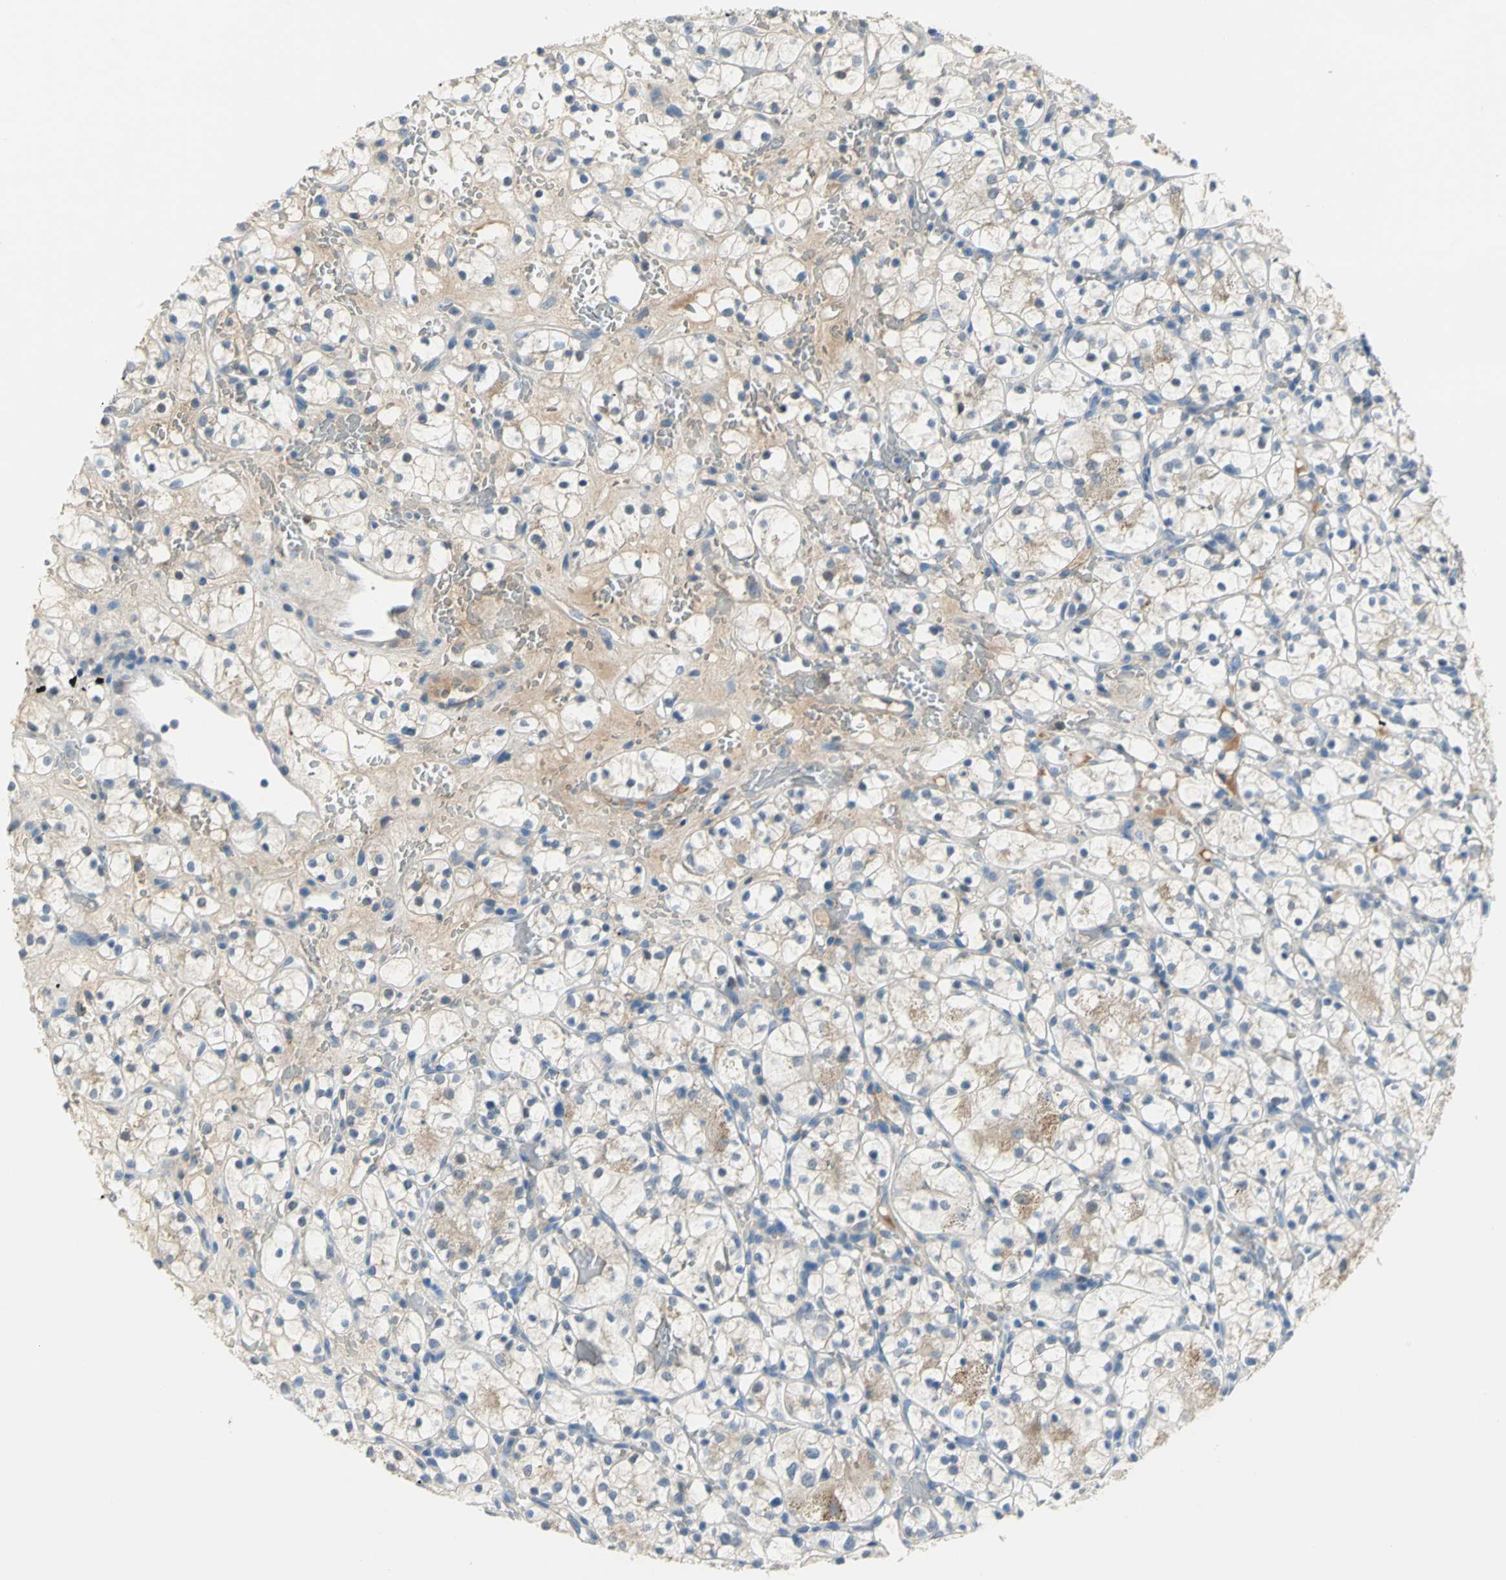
{"staining": {"intensity": "moderate", "quantity": "25%-75%", "location": "cytoplasmic/membranous"}, "tissue": "renal cancer", "cell_type": "Tumor cells", "image_type": "cancer", "snomed": [{"axis": "morphology", "description": "Adenocarcinoma, NOS"}, {"axis": "topography", "description": "Kidney"}], "caption": "Brown immunohistochemical staining in human renal adenocarcinoma displays moderate cytoplasmic/membranous expression in about 25%-75% of tumor cells.", "gene": "ZIC1", "patient": {"sex": "female", "age": 60}}